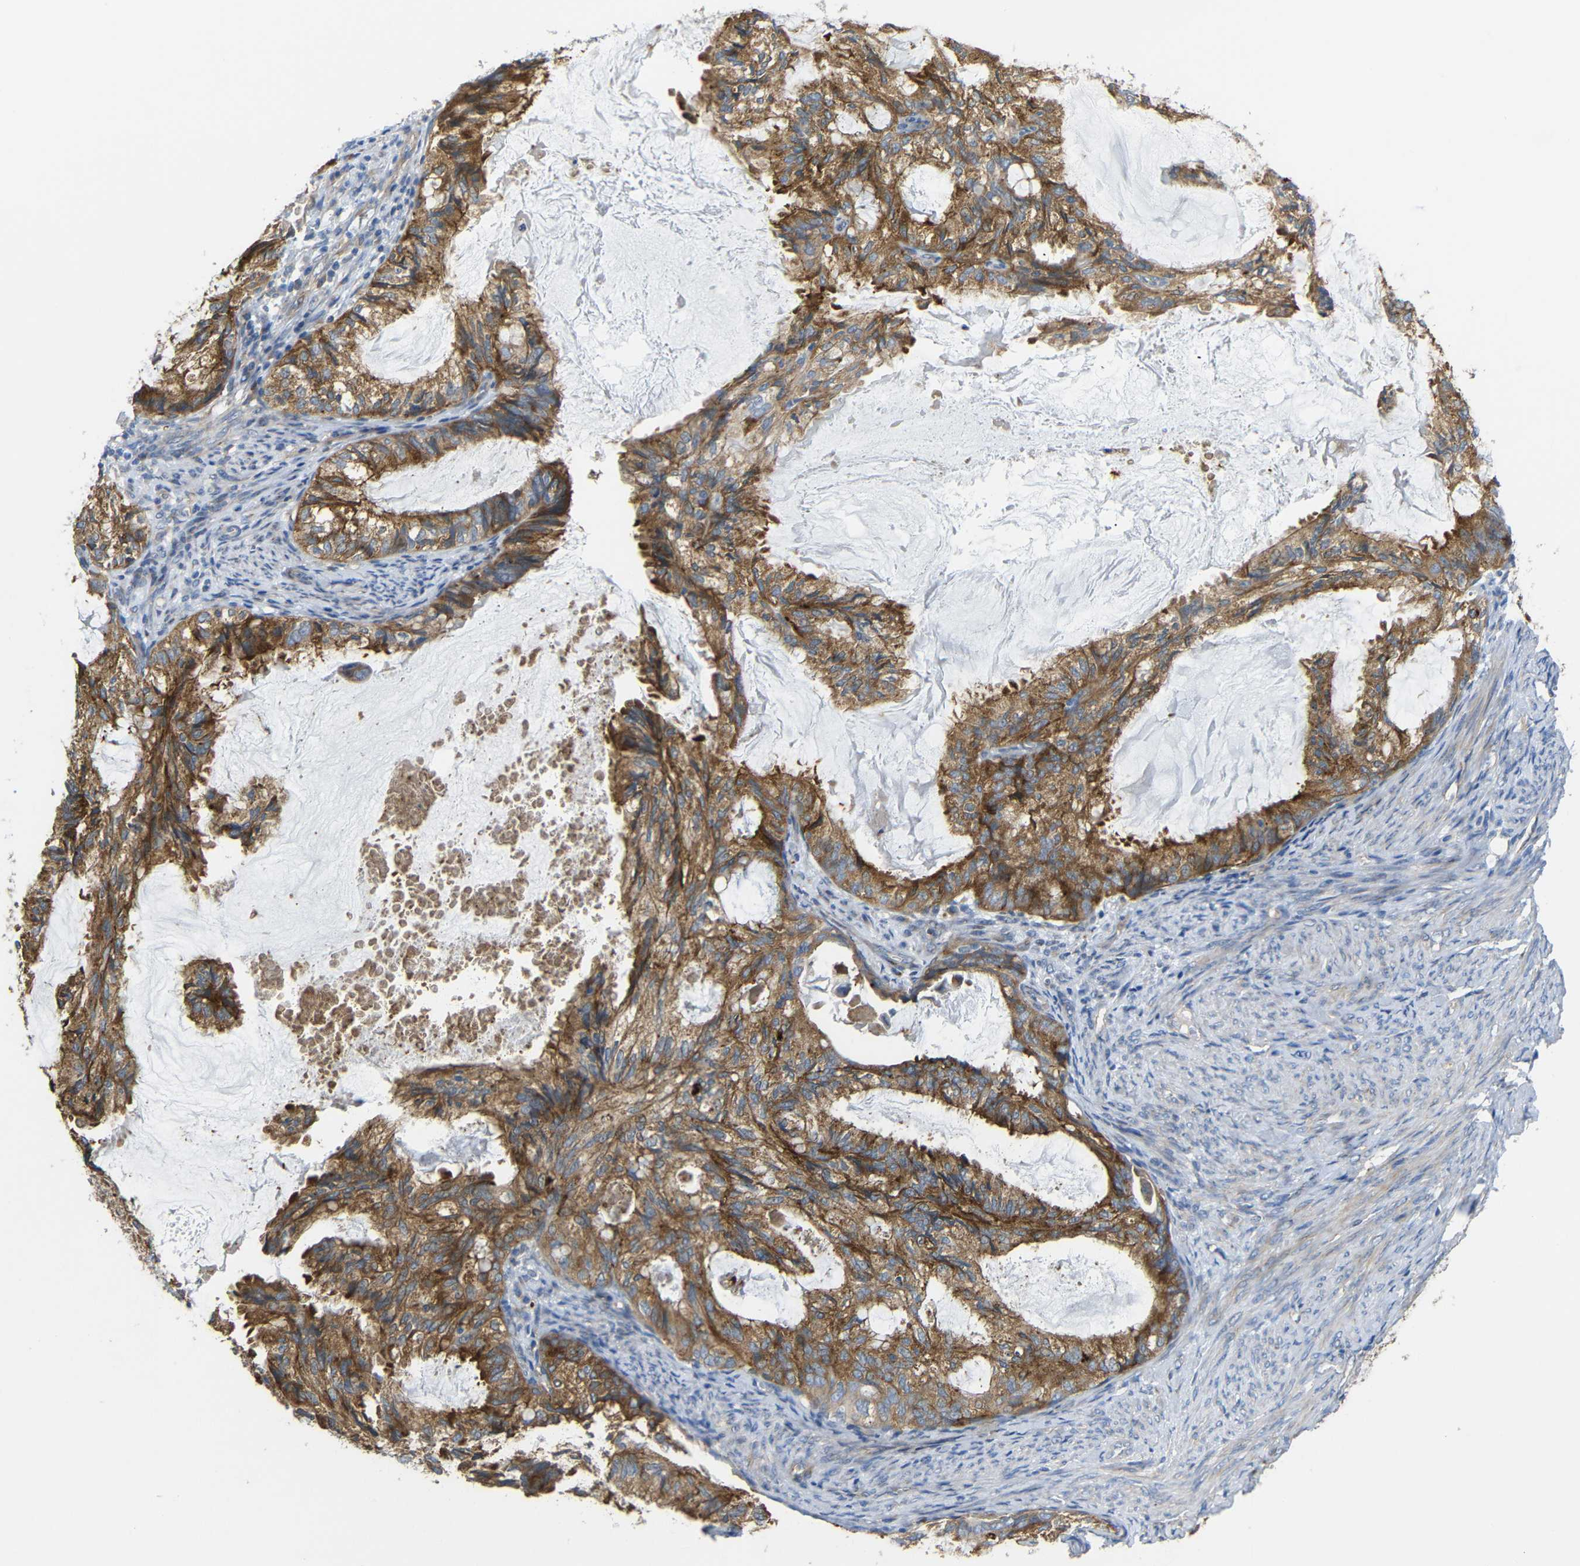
{"staining": {"intensity": "moderate", "quantity": ">75%", "location": "cytoplasmic/membranous"}, "tissue": "cervical cancer", "cell_type": "Tumor cells", "image_type": "cancer", "snomed": [{"axis": "morphology", "description": "Normal tissue, NOS"}, {"axis": "morphology", "description": "Adenocarcinoma, NOS"}, {"axis": "topography", "description": "Cervix"}, {"axis": "topography", "description": "Endometrium"}], "caption": "A micrograph of adenocarcinoma (cervical) stained for a protein displays moderate cytoplasmic/membranous brown staining in tumor cells.", "gene": "SYPL1", "patient": {"sex": "female", "age": 86}}